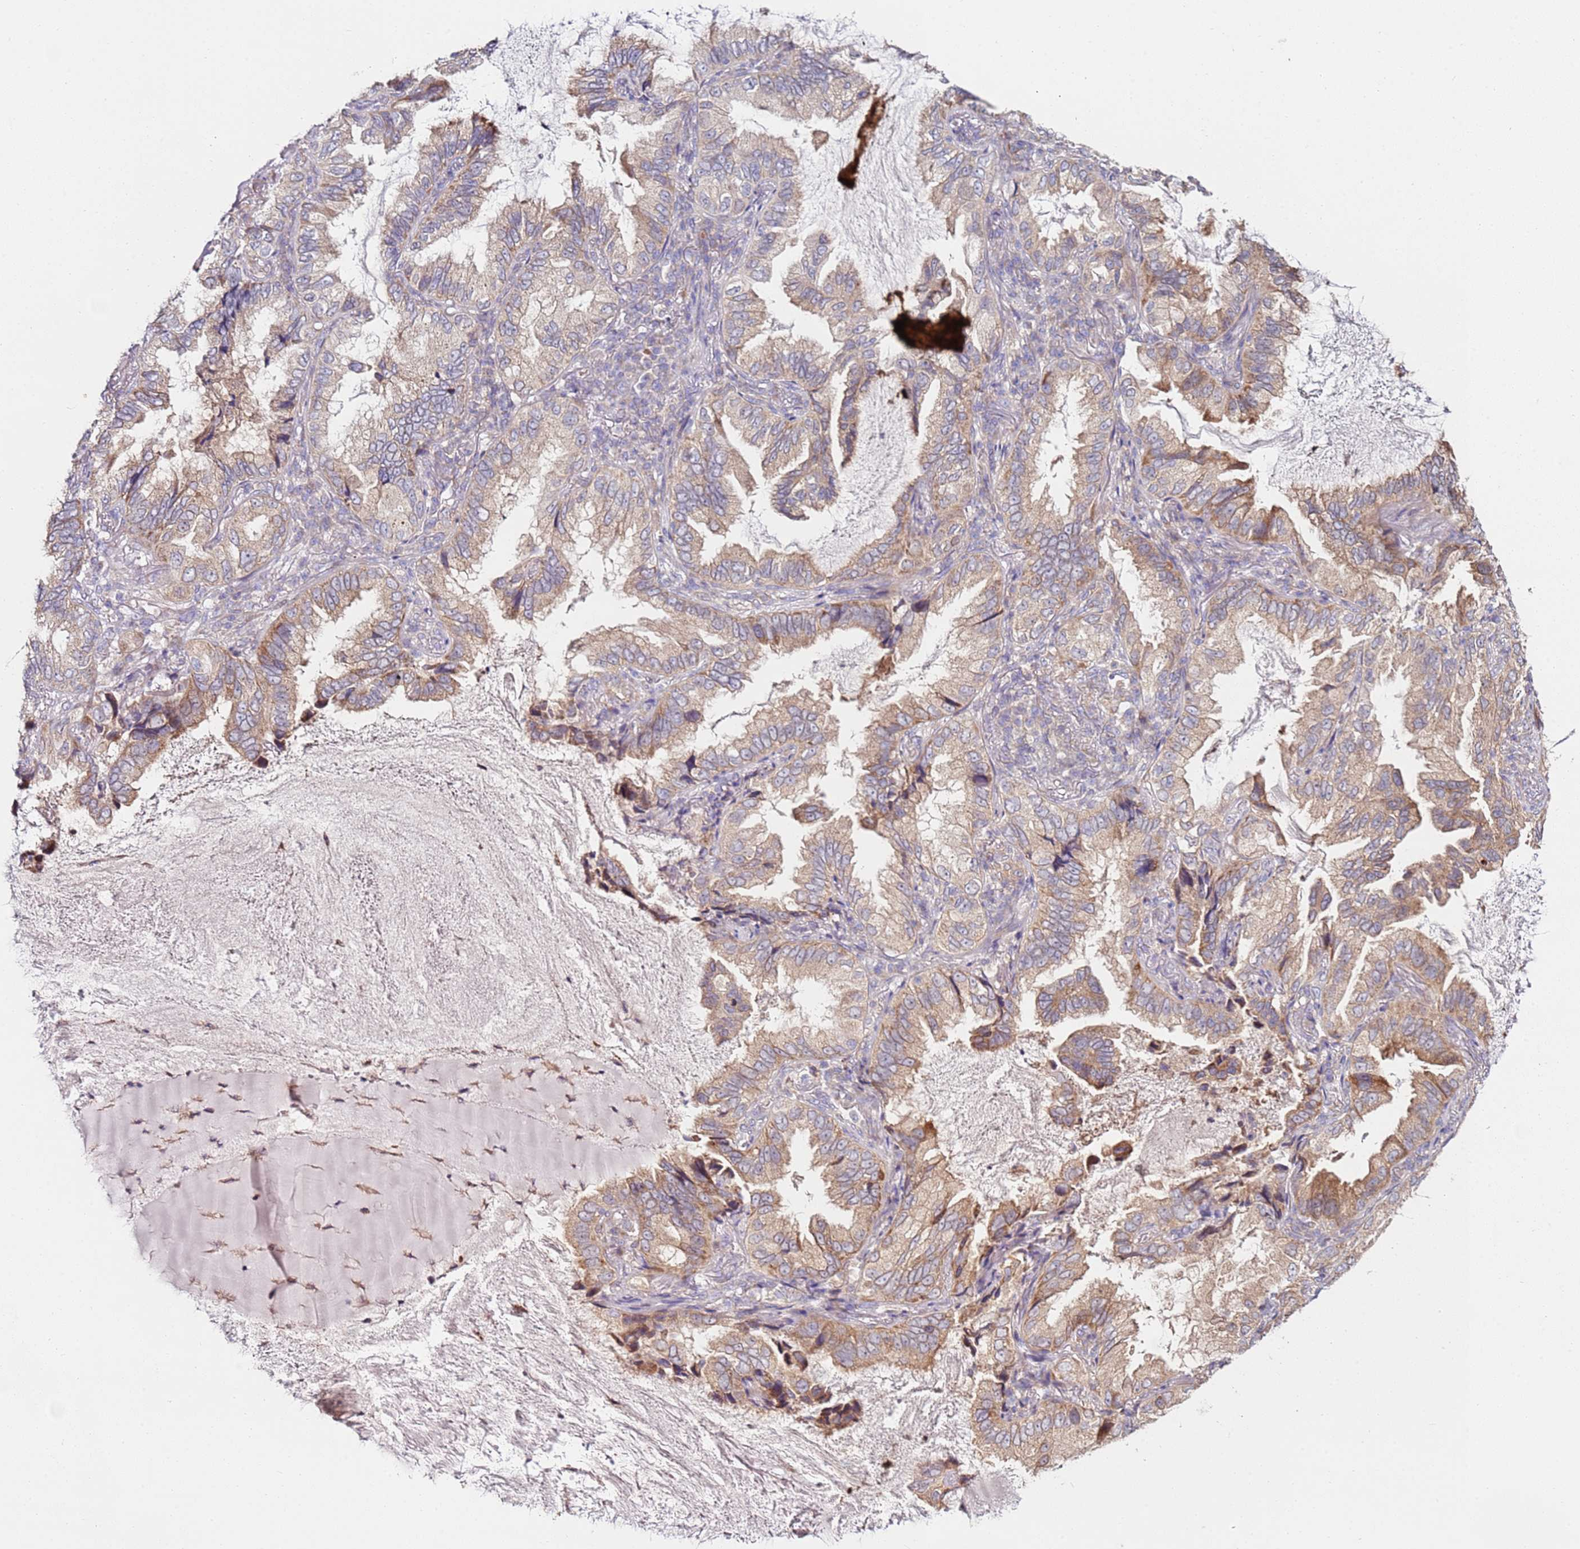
{"staining": {"intensity": "moderate", "quantity": ">75%", "location": "cytoplasmic/membranous"}, "tissue": "lung cancer", "cell_type": "Tumor cells", "image_type": "cancer", "snomed": [{"axis": "morphology", "description": "Adenocarcinoma, NOS"}, {"axis": "topography", "description": "Lung"}], "caption": "Lung cancer (adenocarcinoma) tissue reveals moderate cytoplasmic/membranous positivity in about >75% of tumor cells", "gene": "CNOT9", "patient": {"sex": "female", "age": 69}}